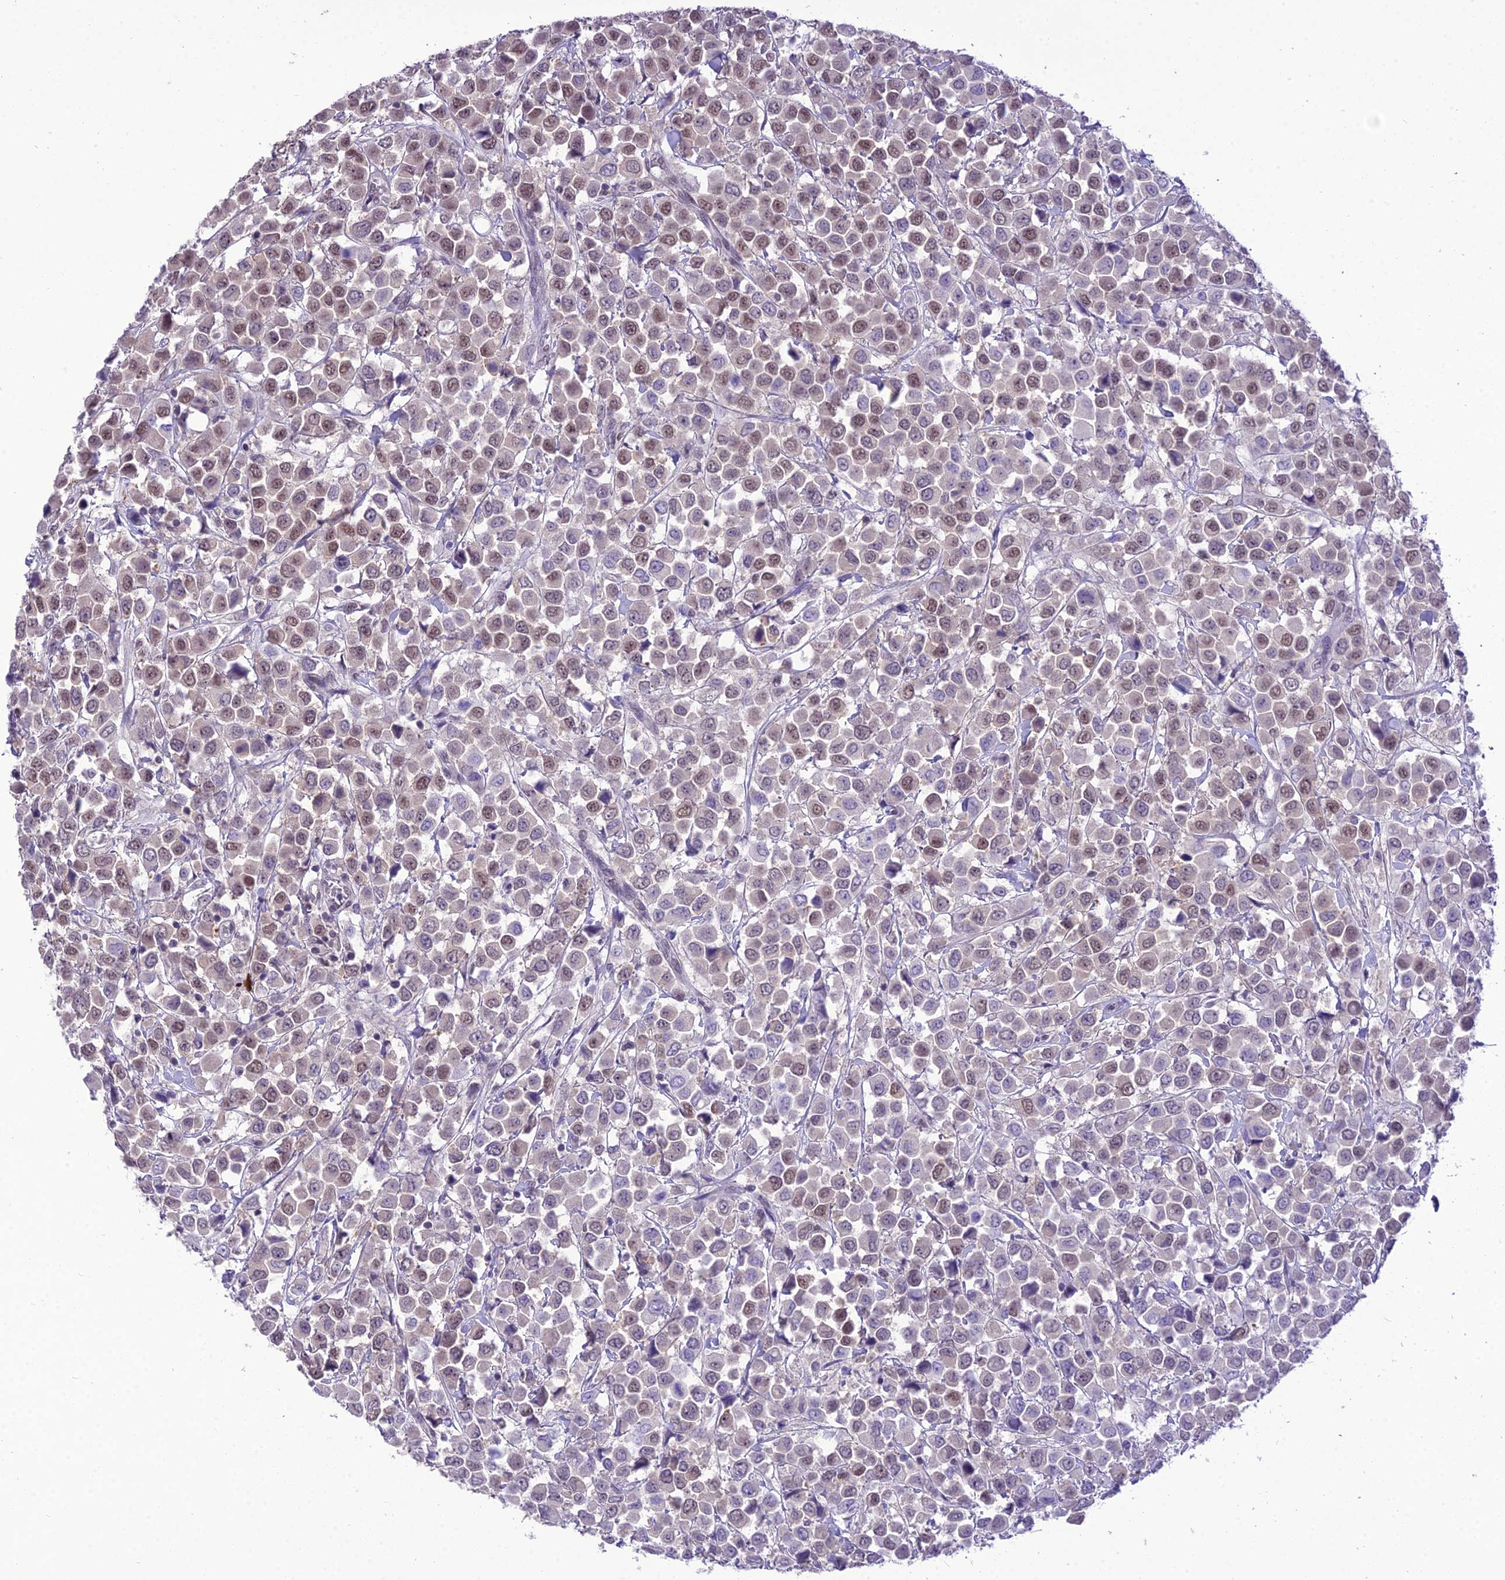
{"staining": {"intensity": "moderate", "quantity": "25%-75%", "location": "nuclear"}, "tissue": "breast cancer", "cell_type": "Tumor cells", "image_type": "cancer", "snomed": [{"axis": "morphology", "description": "Duct carcinoma"}, {"axis": "topography", "description": "Breast"}], "caption": "Immunohistochemistry (IHC) (DAB) staining of infiltrating ductal carcinoma (breast) shows moderate nuclear protein positivity in about 25%-75% of tumor cells.", "gene": "SH3RF3", "patient": {"sex": "female", "age": 61}}